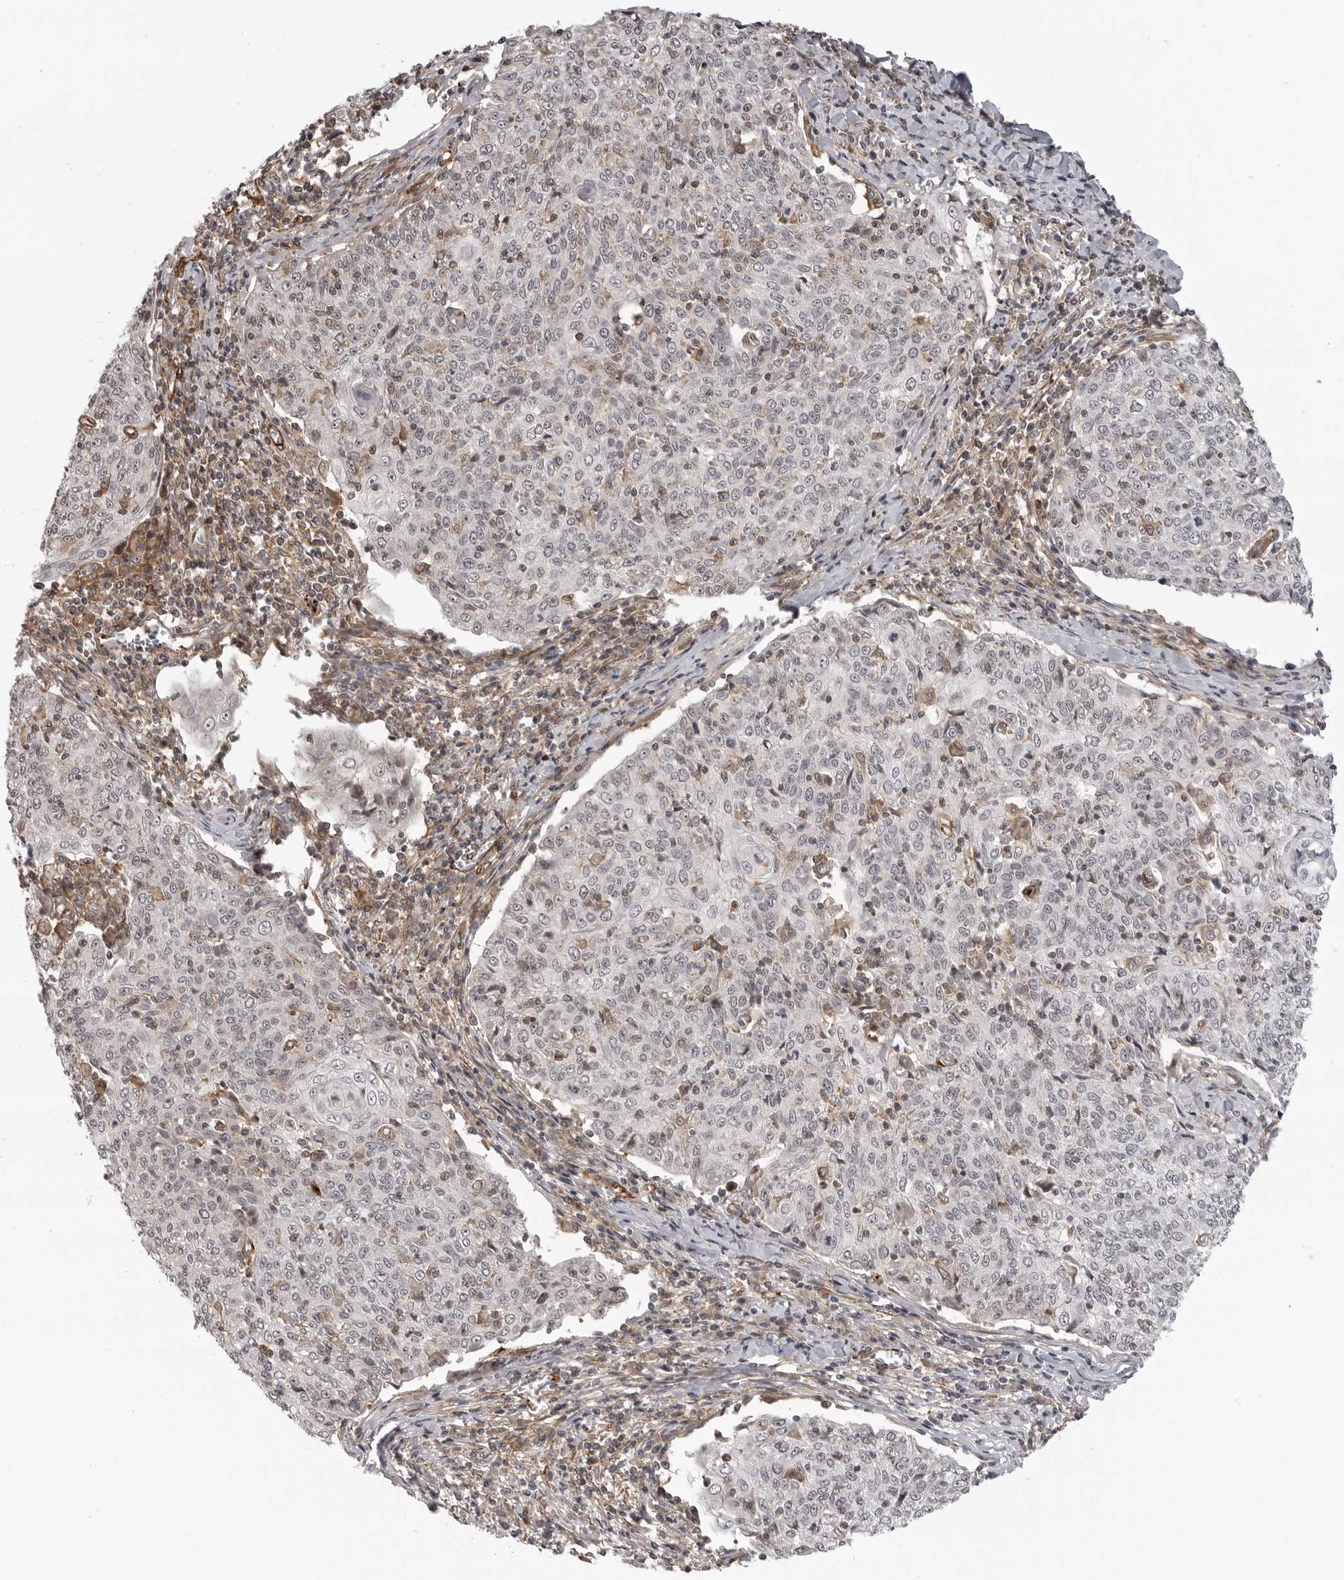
{"staining": {"intensity": "weak", "quantity": "<25%", "location": "nuclear"}, "tissue": "cervical cancer", "cell_type": "Tumor cells", "image_type": "cancer", "snomed": [{"axis": "morphology", "description": "Squamous cell carcinoma, NOS"}, {"axis": "topography", "description": "Cervix"}], "caption": "Immunohistochemical staining of cervical cancer (squamous cell carcinoma) displays no significant staining in tumor cells. (Brightfield microscopy of DAB immunohistochemistry (IHC) at high magnification).", "gene": "TUT4", "patient": {"sex": "female", "age": 48}}